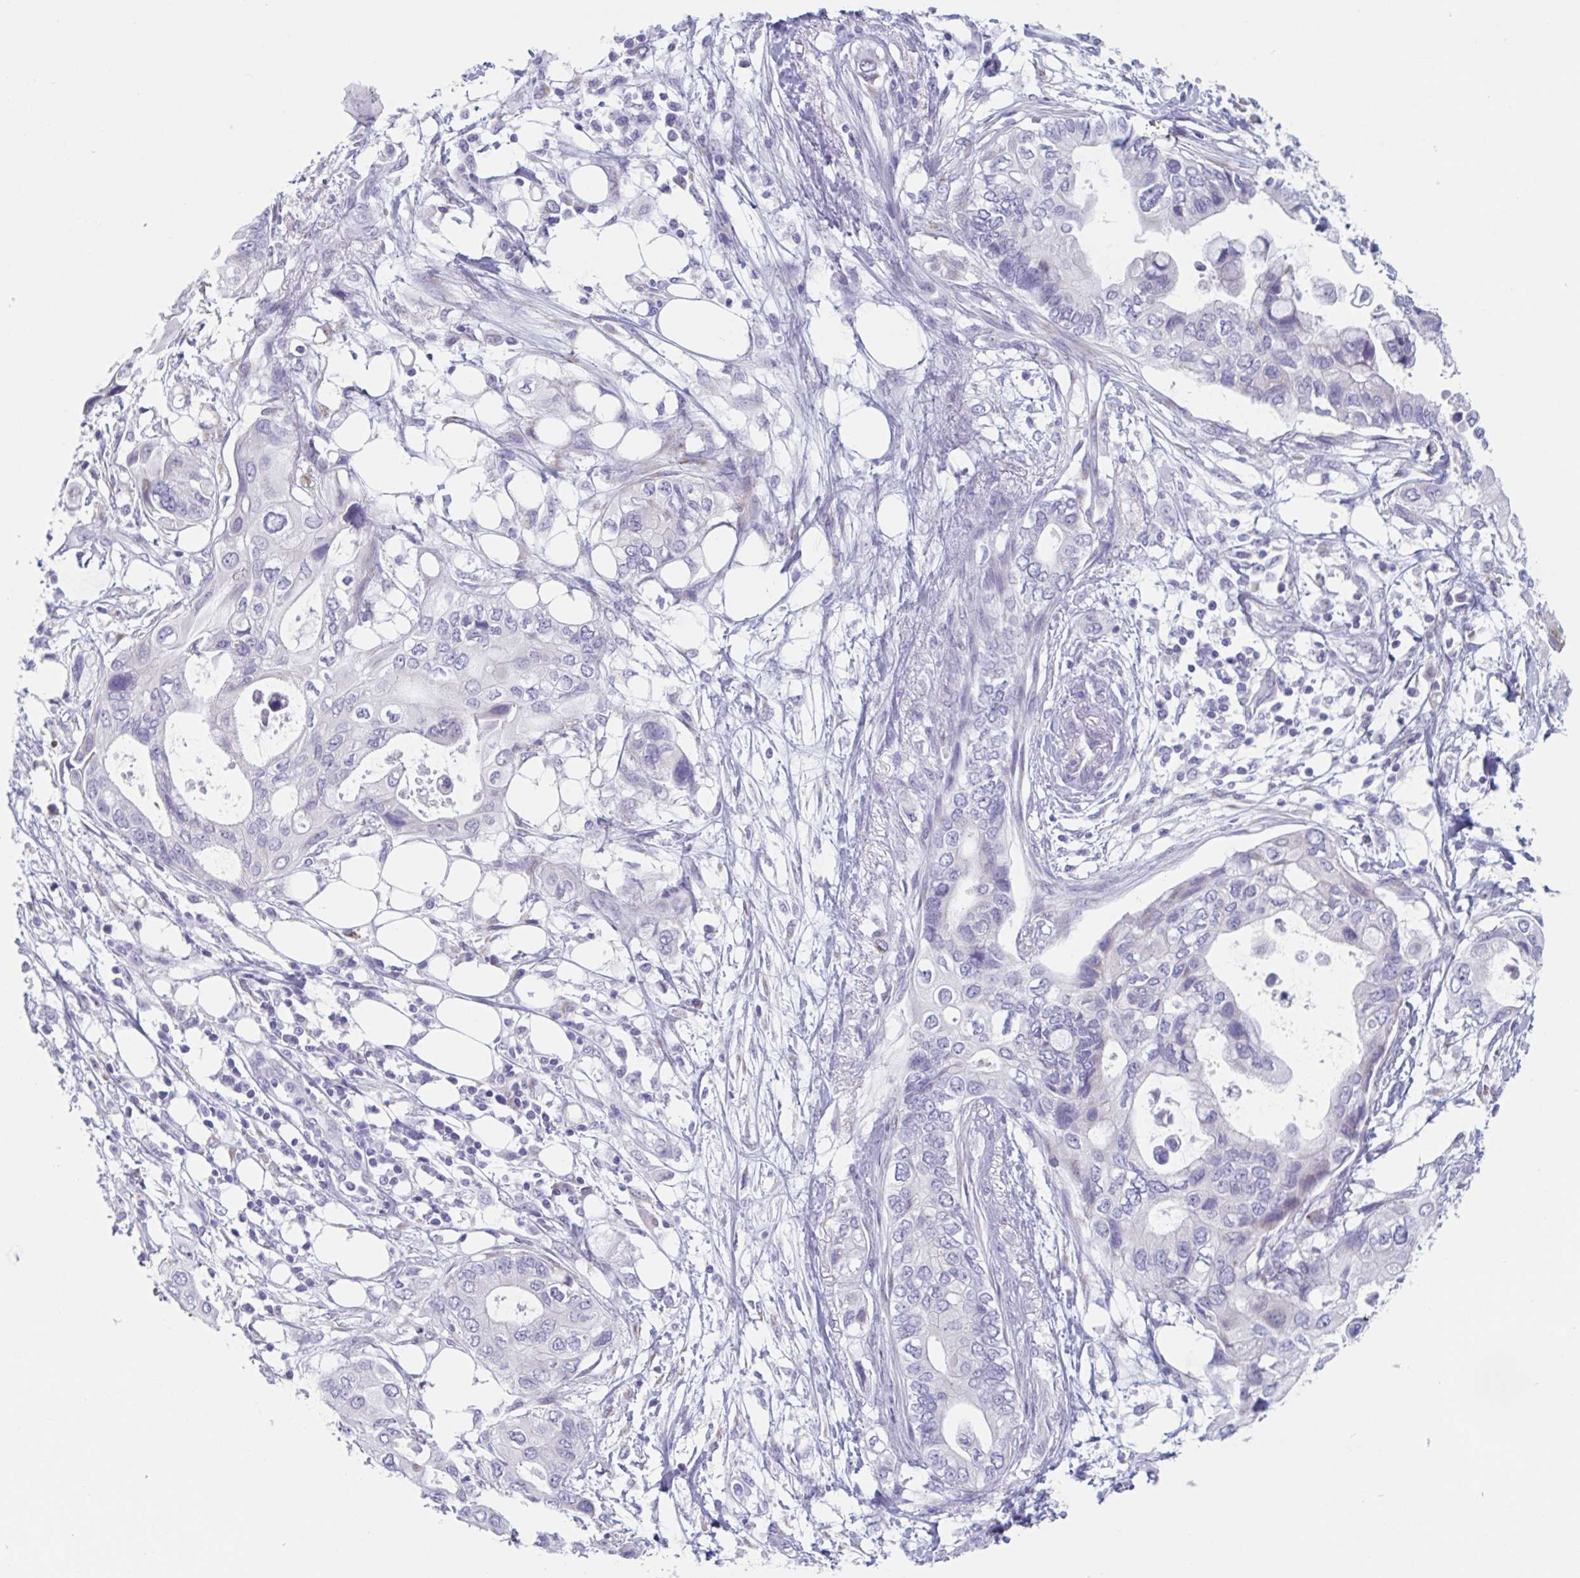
{"staining": {"intensity": "negative", "quantity": "none", "location": "none"}, "tissue": "pancreatic cancer", "cell_type": "Tumor cells", "image_type": "cancer", "snomed": [{"axis": "morphology", "description": "Adenocarcinoma, NOS"}, {"axis": "topography", "description": "Pancreas"}], "caption": "Photomicrograph shows no significant protein staining in tumor cells of pancreatic cancer (adenocarcinoma).", "gene": "HSD11B2", "patient": {"sex": "female", "age": 63}}